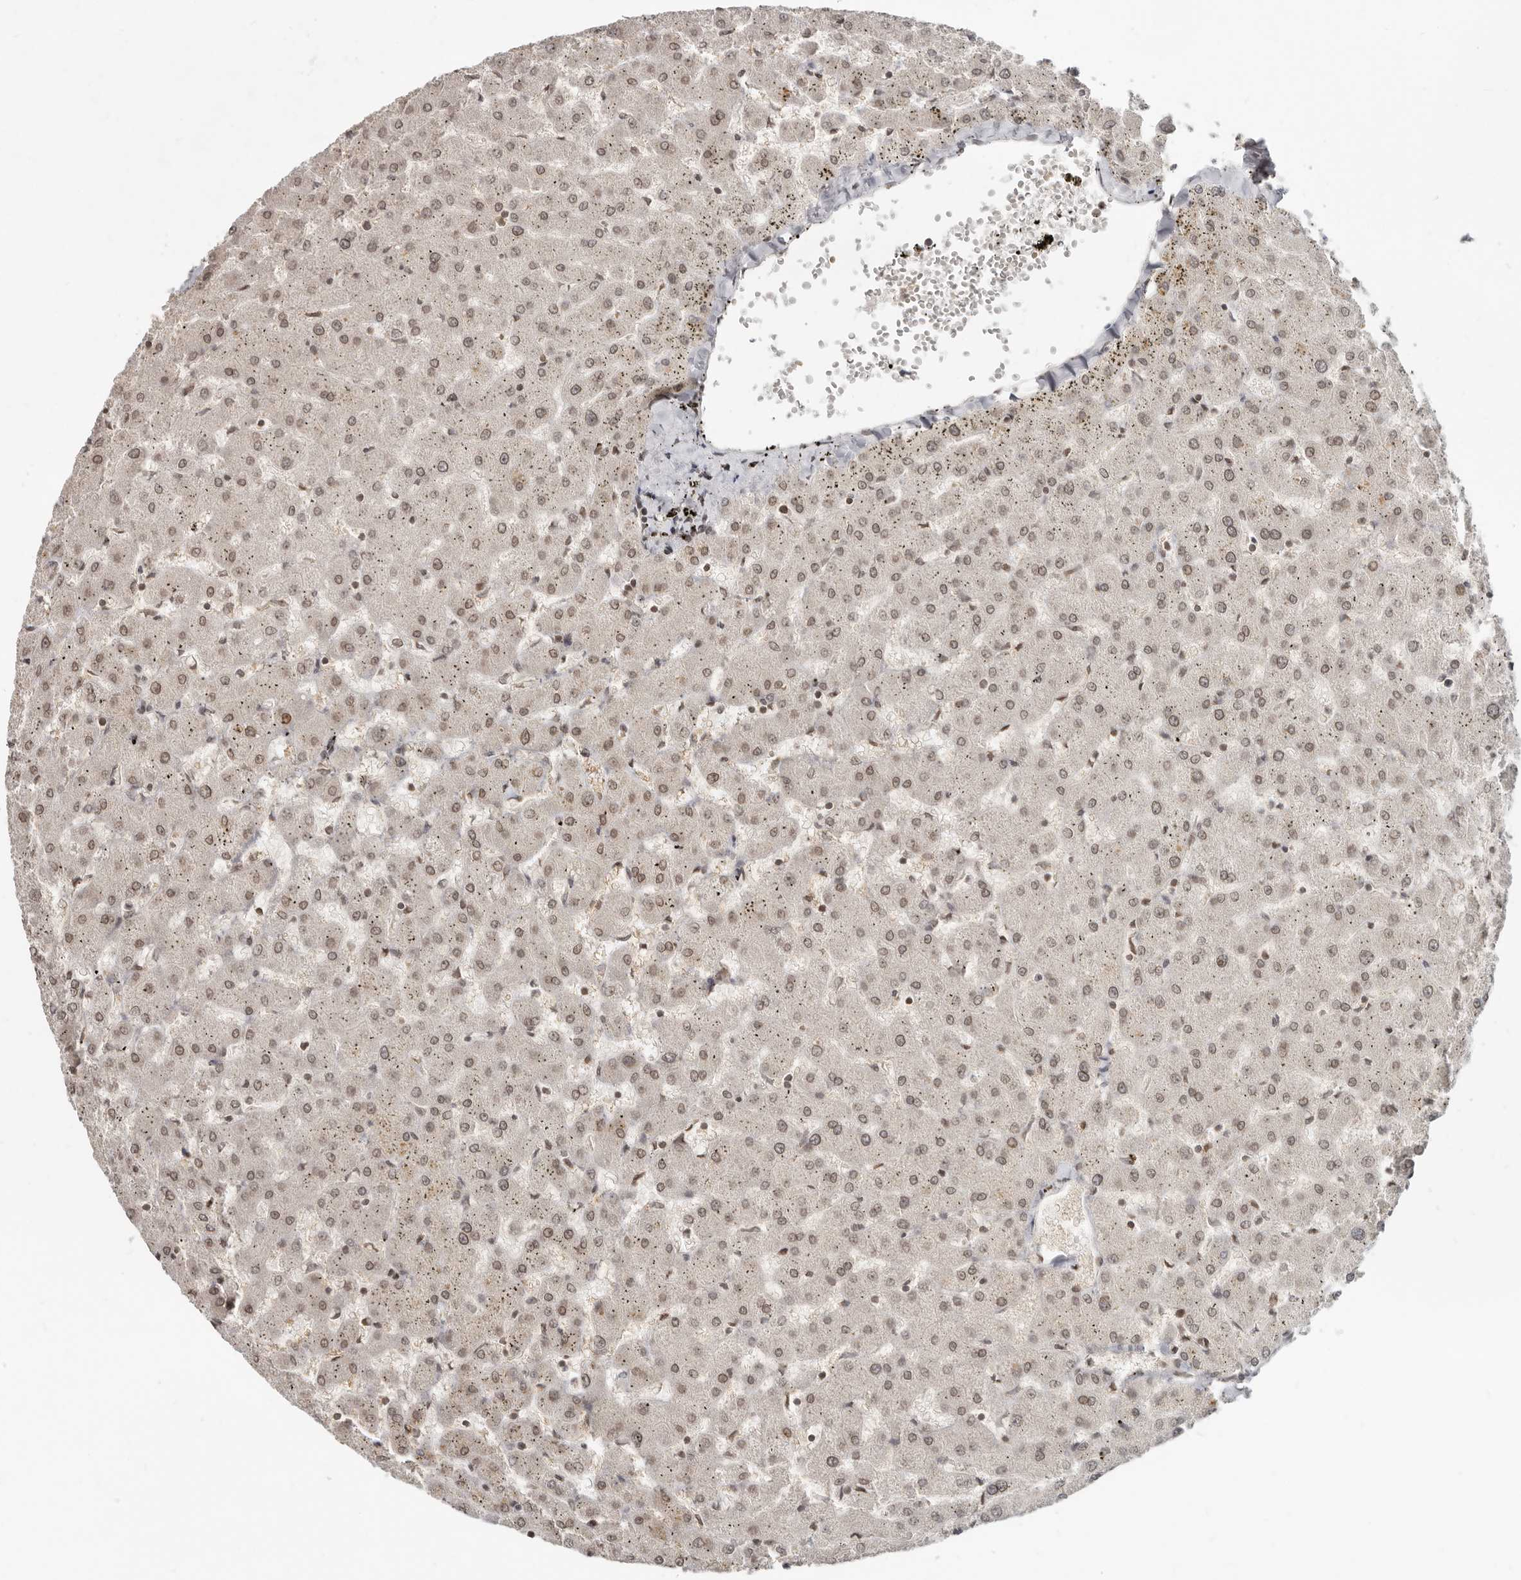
{"staining": {"intensity": "moderate", "quantity": ">75%", "location": "cytoplasmic/membranous,nuclear"}, "tissue": "liver", "cell_type": "Cholangiocytes", "image_type": "normal", "snomed": [{"axis": "morphology", "description": "Normal tissue, NOS"}, {"axis": "topography", "description": "Liver"}], "caption": "High-magnification brightfield microscopy of normal liver stained with DAB (3,3'-diaminobenzidine) (brown) and counterstained with hematoxylin (blue). cholangiocytes exhibit moderate cytoplasmic/membranous,nuclear expression is appreciated in about>75% of cells.", "gene": "NUP153", "patient": {"sex": "female", "age": 63}}